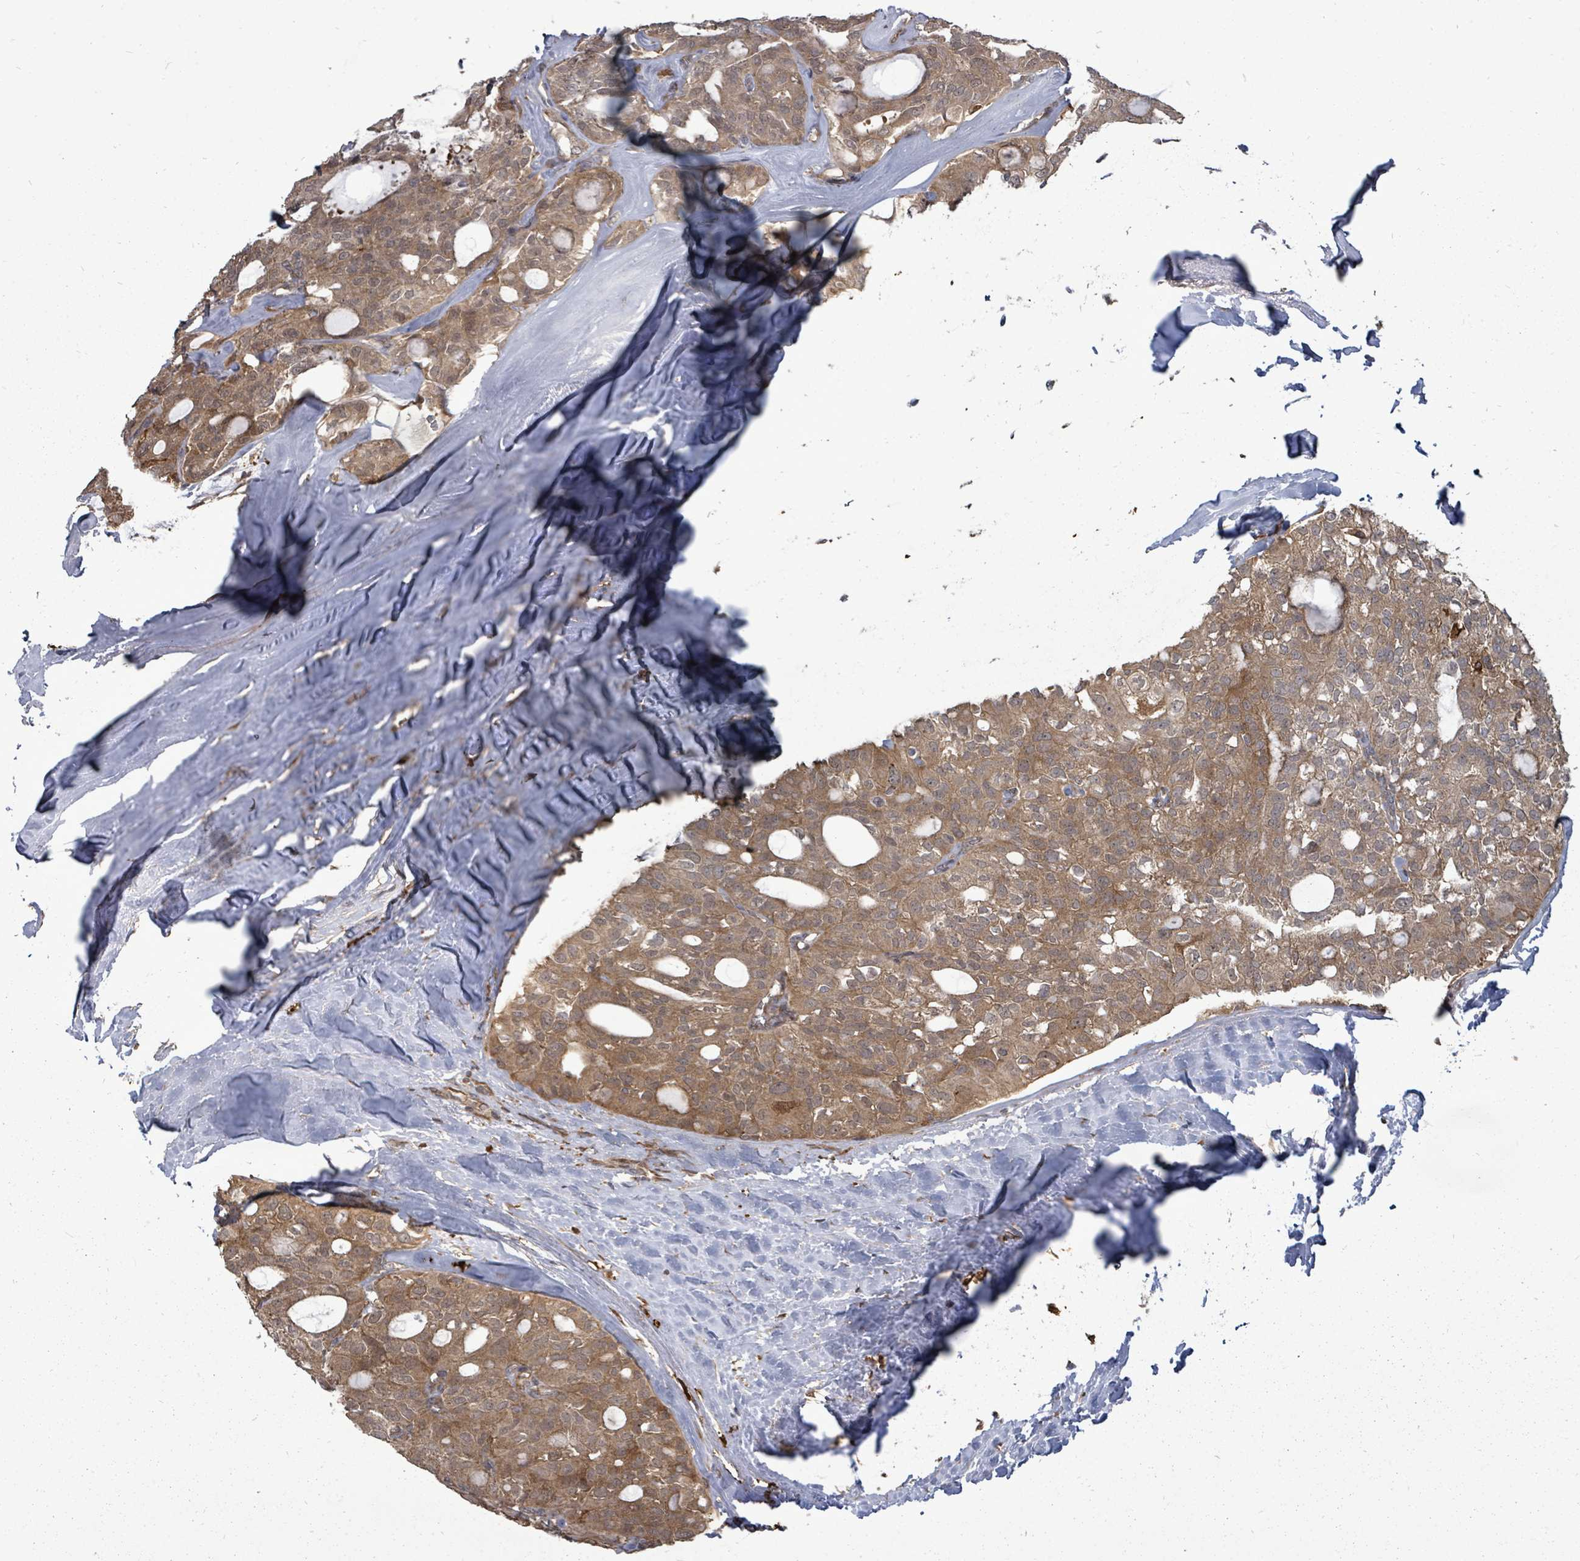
{"staining": {"intensity": "moderate", "quantity": ">75%", "location": "cytoplasmic/membranous"}, "tissue": "thyroid cancer", "cell_type": "Tumor cells", "image_type": "cancer", "snomed": [{"axis": "morphology", "description": "Follicular adenoma carcinoma, NOS"}, {"axis": "topography", "description": "Thyroid gland"}], "caption": "IHC (DAB) staining of follicular adenoma carcinoma (thyroid) displays moderate cytoplasmic/membranous protein positivity in approximately >75% of tumor cells.", "gene": "EIF3C", "patient": {"sex": "male", "age": 75}}